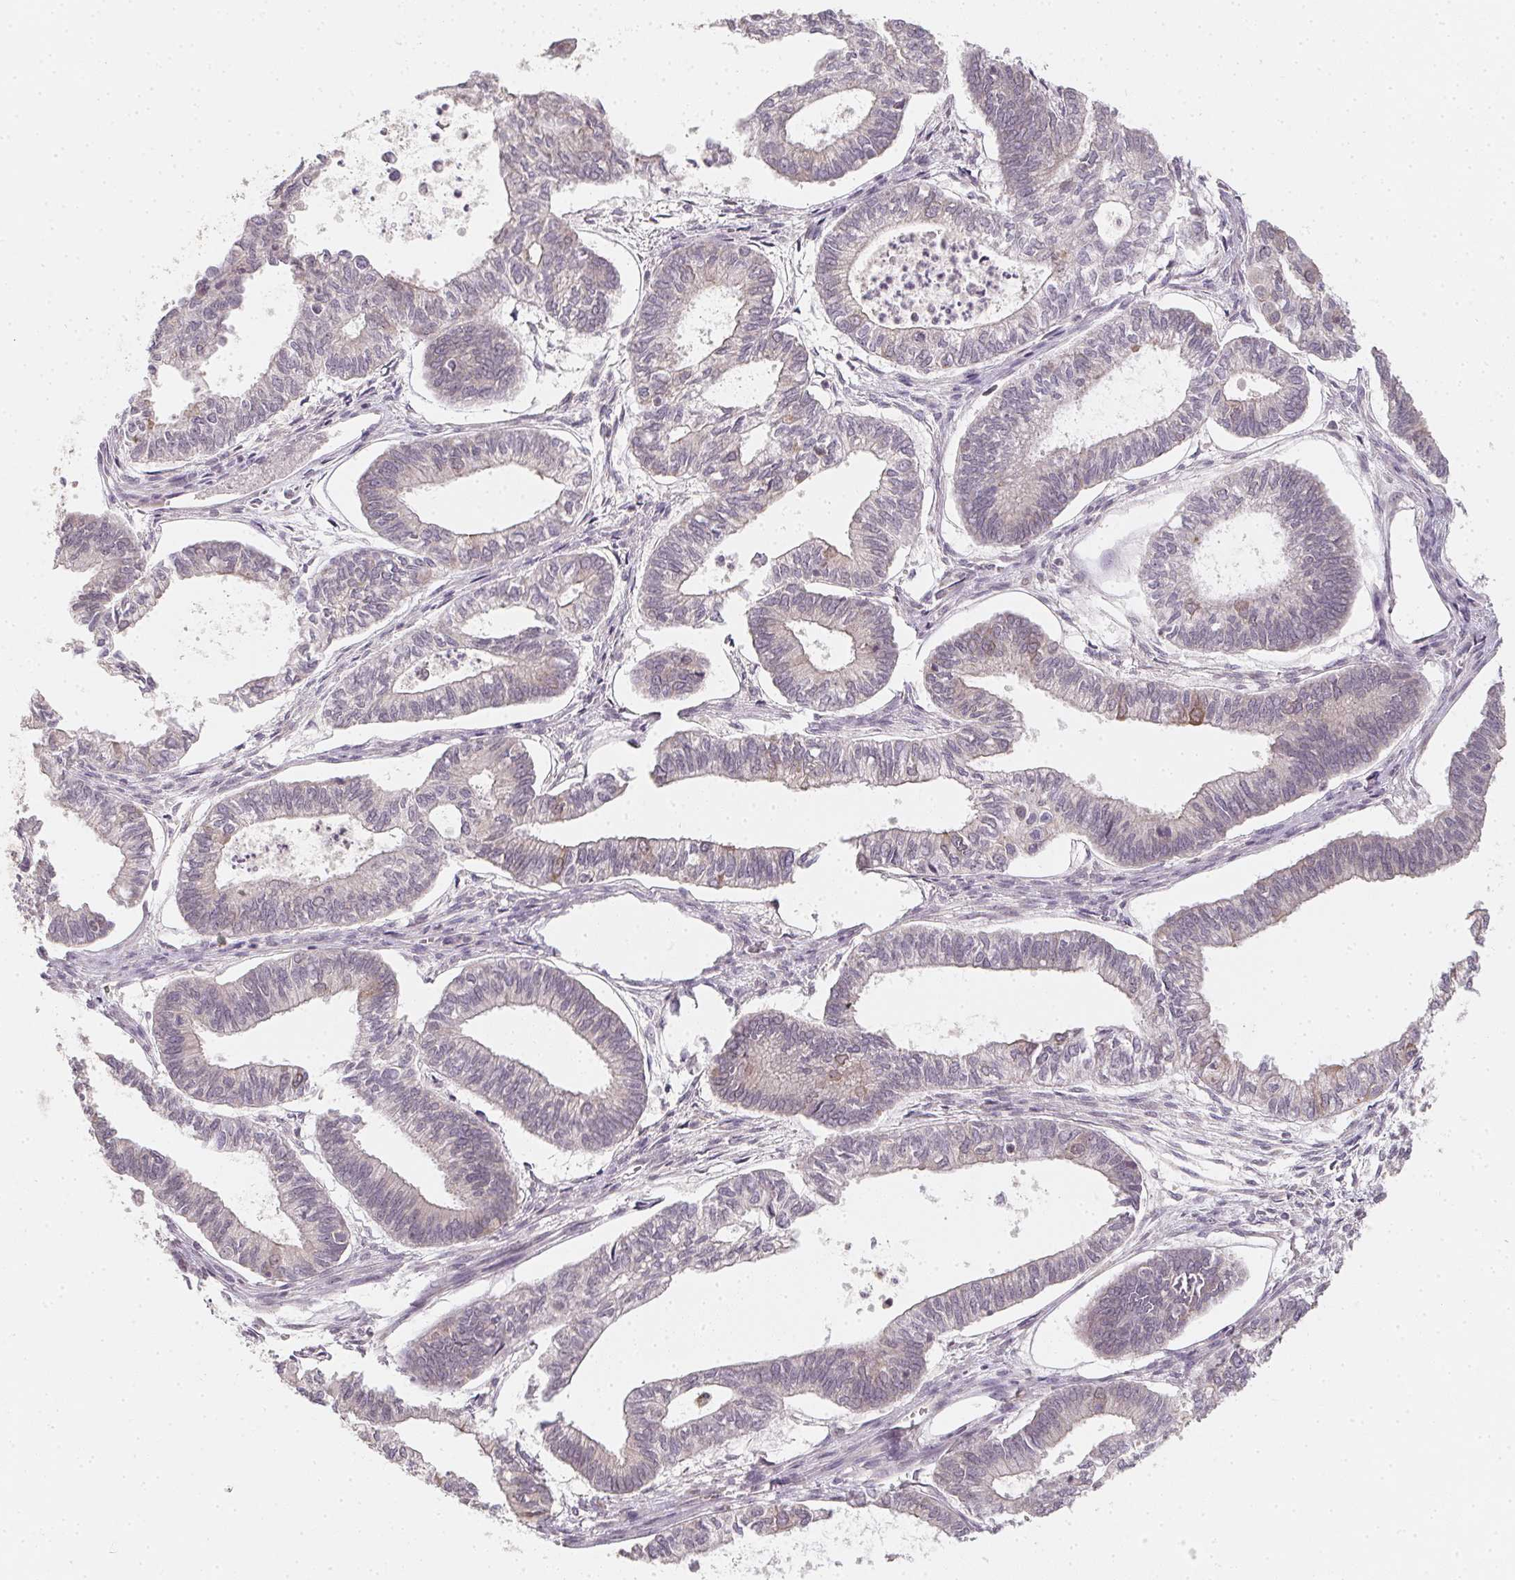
{"staining": {"intensity": "weak", "quantity": "<25%", "location": "cytoplasmic/membranous"}, "tissue": "ovarian cancer", "cell_type": "Tumor cells", "image_type": "cancer", "snomed": [{"axis": "morphology", "description": "Carcinoma, endometroid"}, {"axis": "topography", "description": "Ovary"}], "caption": "Image shows no significant protein expression in tumor cells of ovarian cancer (endometroid carcinoma).", "gene": "SOAT1", "patient": {"sex": "female", "age": 64}}